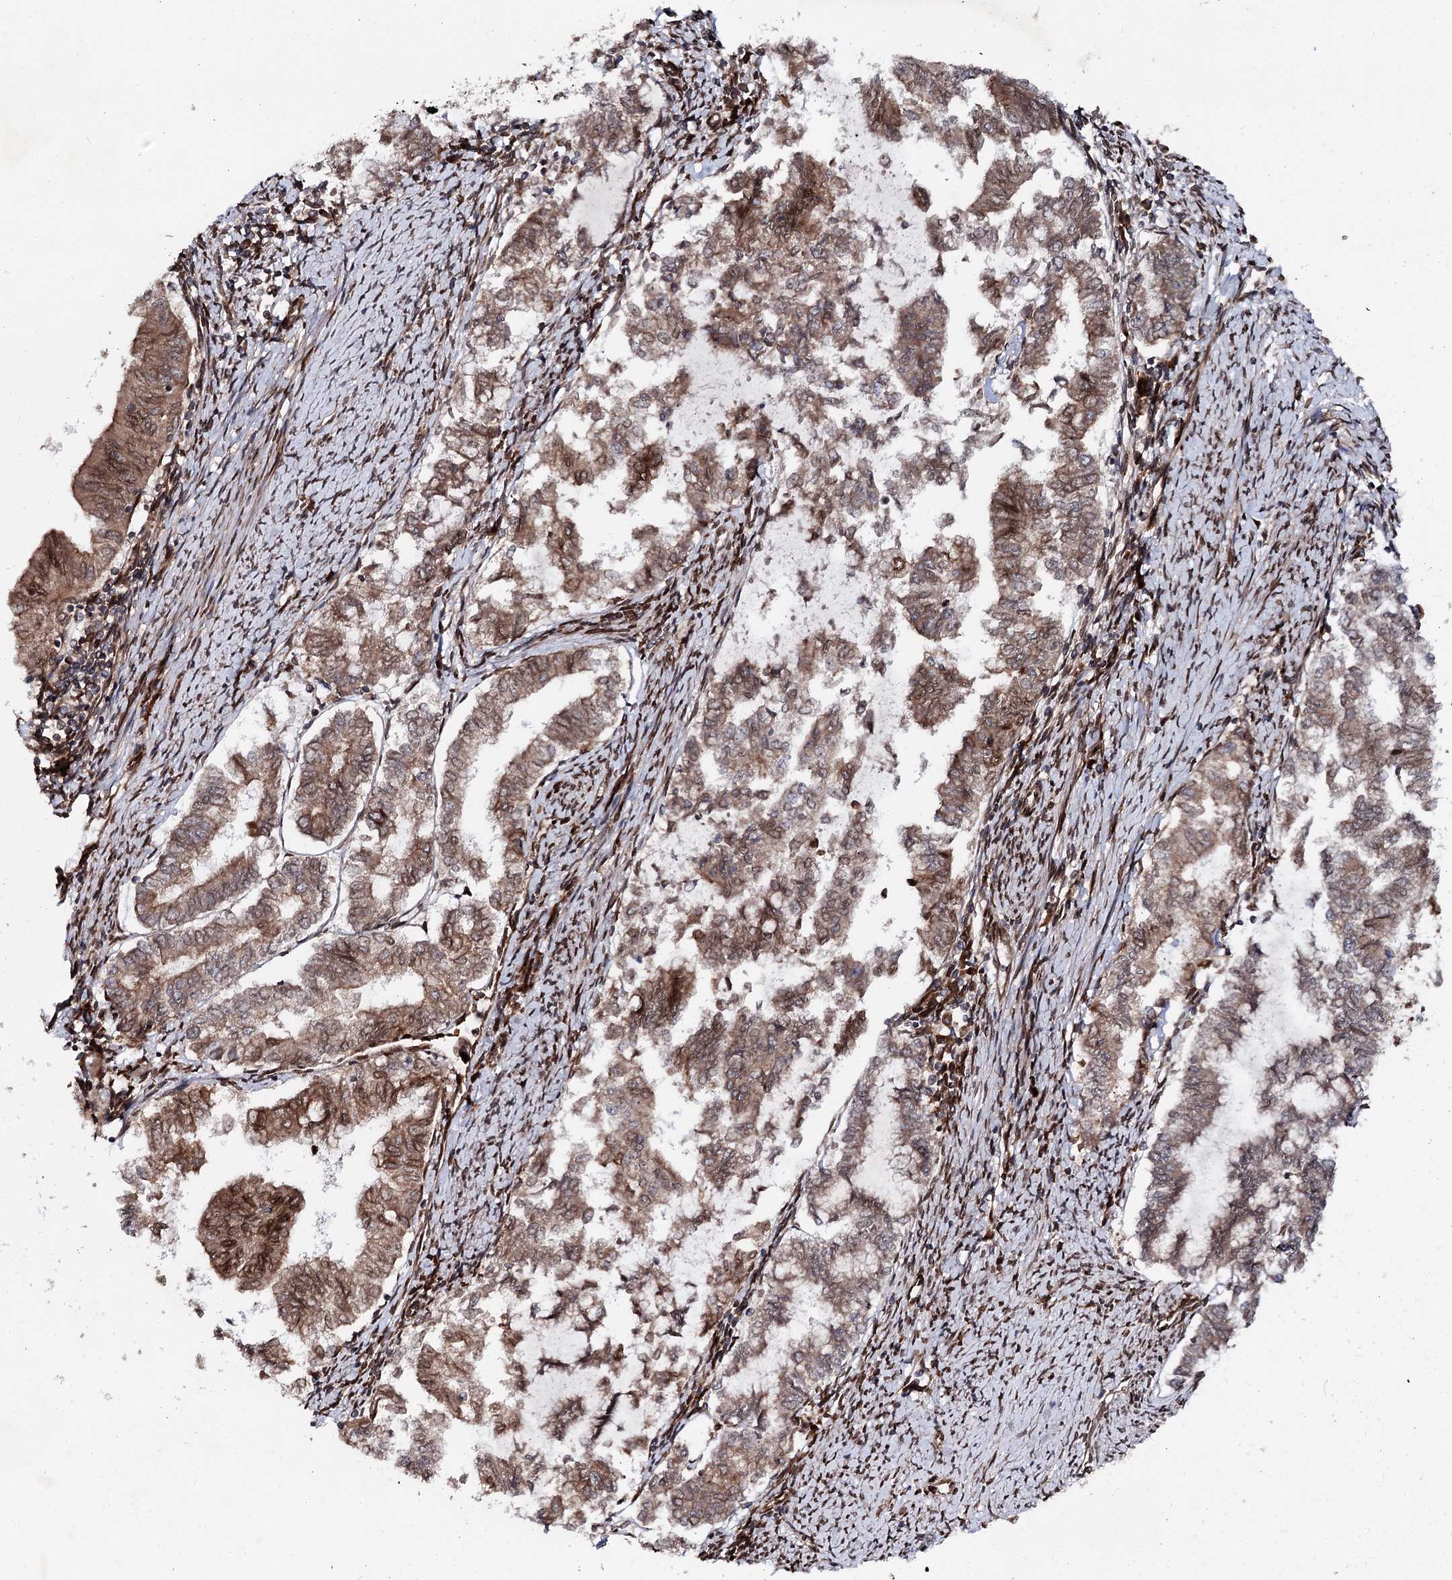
{"staining": {"intensity": "moderate", "quantity": ">75%", "location": "cytoplasmic/membranous"}, "tissue": "endometrial cancer", "cell_type": "Tumor cells", "image_type": "cancer", "snomed": [{"axis": "morphology", "description": "Adenocarcinoma, NOS"}, {"axis": "topography", "description": "Endometrium"}], "caption": "Human endometrial cancer (adenocarcinoma) stained with a brown dye shows moderate cytoplasmic/membranous positive positivity in about >75% of tumor cells.", "gene": "FGFR1OP2", "patient": {"sex": "female", "age": 79}}